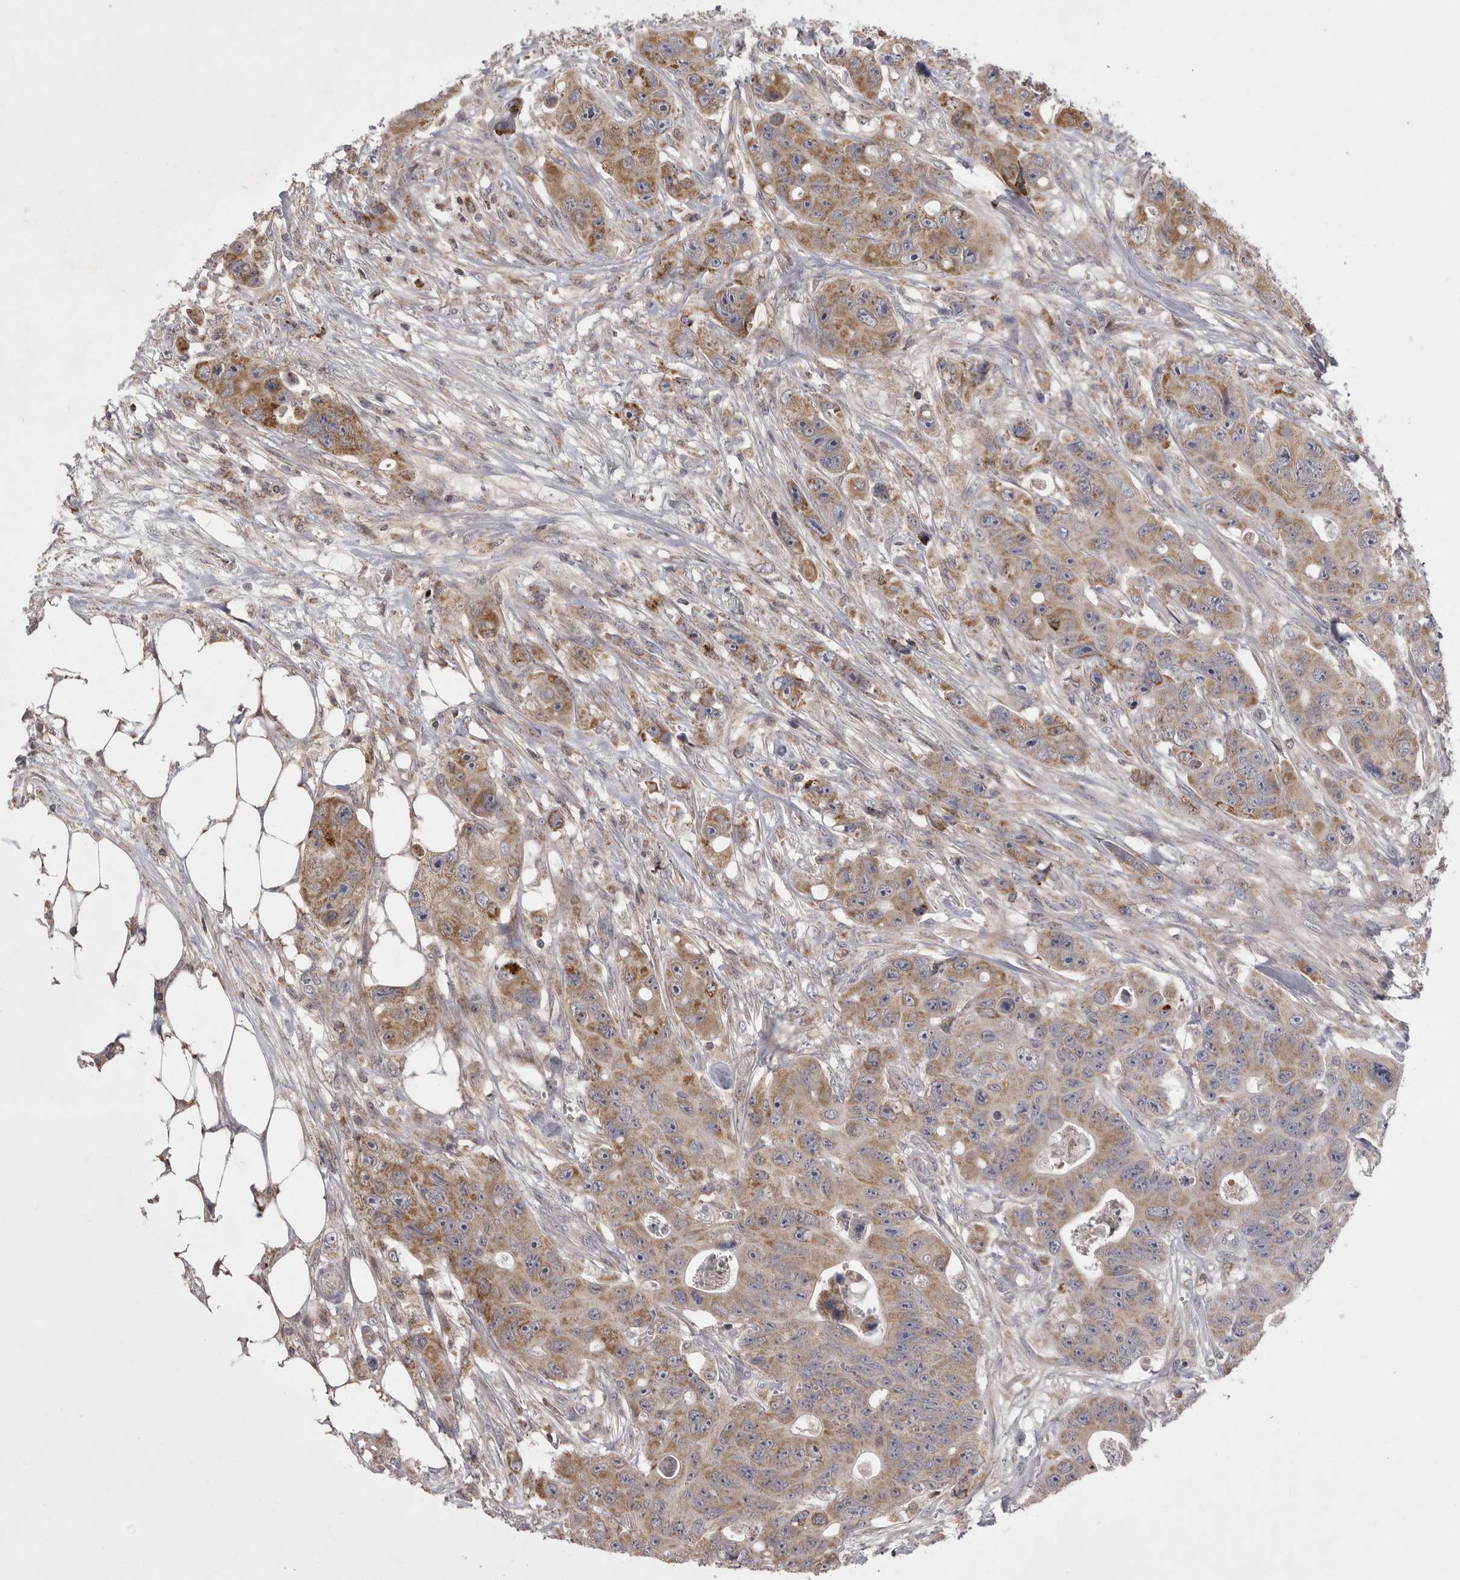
{"staining": {"intensity": "moderate", "quantity": ">75%", "location": "cytoplasmic/membranous"}, "tissue": "colorectal cancer", "cell_type": "Tumor cells", "image_type": "cancer", "snomed": [{"axis": "morphology", "description": "Adenocarcinoma, NOS"}, {"axis": "topography", "description": "Colon"}], "caption": "There is medium levels of moderate cytoplasmic/membranous staining in tumor cells of colorectal cancer, as demonstrated by immunohistochemical staining (brown color).", "gene": "KYAT3", "patient": {"sex": "female", "age": 46}}